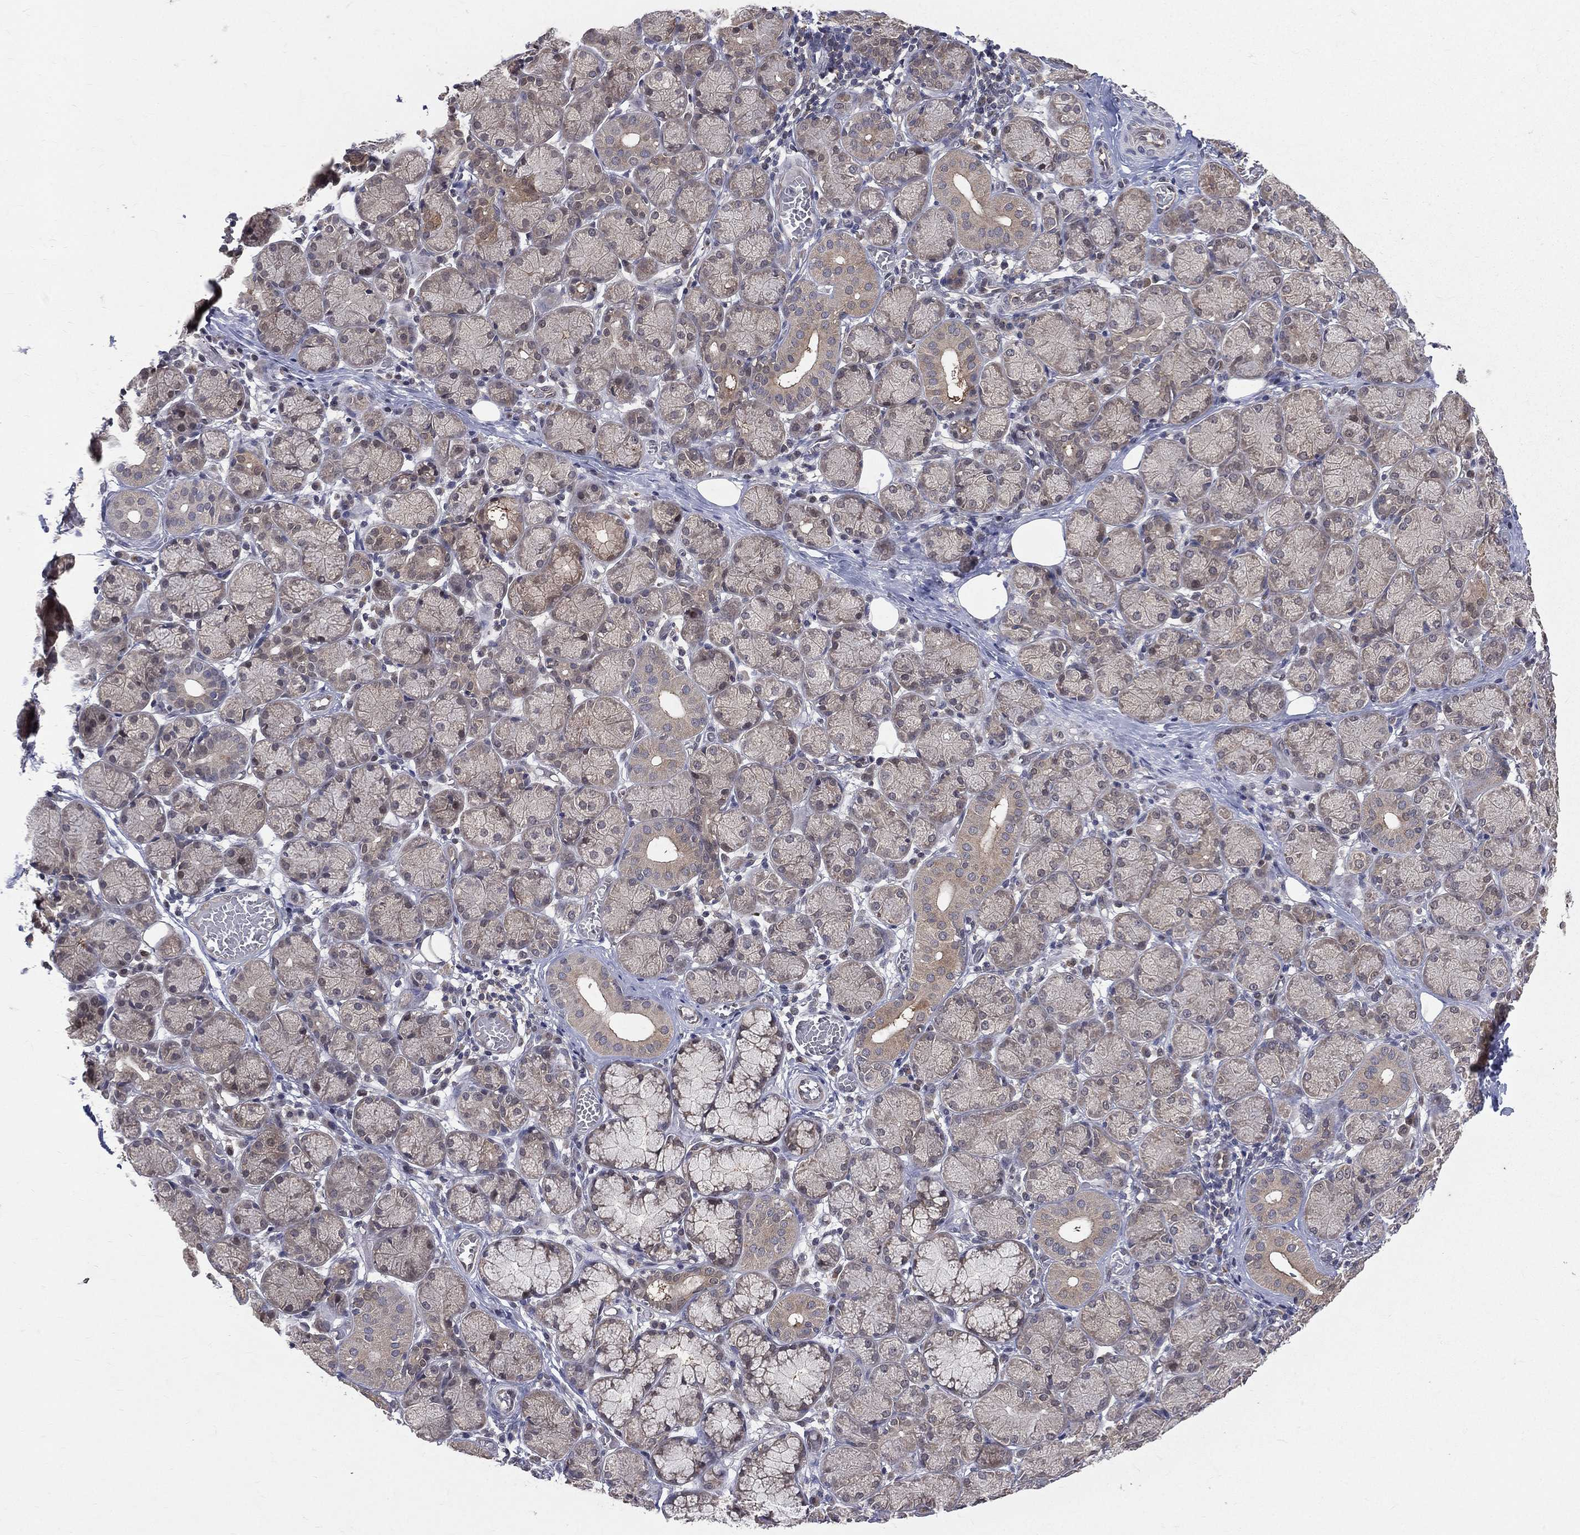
{"staining": {"intensity": "weak", "quantity": "25%-75%", "location": "cytoplasmic/membranous"}, "tissue": "salivary gland", "cell_type": "Glandular cells", "image_type": "normal", "snomed": [{"axis": "morphology", "description": "Normal tissue, NOS"}, {"axis": "topography", "description": "Salivary gland"}, {"axis": "topography", "description": "Peripheral nerve tissue"}], "caption": "Salivary gland was stained to show a protein in brown. There is low levels of weak cytoplasmic/membranous staining in about 25%-75% of glandular cells. (DAB IHC with brightfield microscopy, high magnification).", "gene": "GMPR2", "patient": {"sex": "female", "age": 24}}